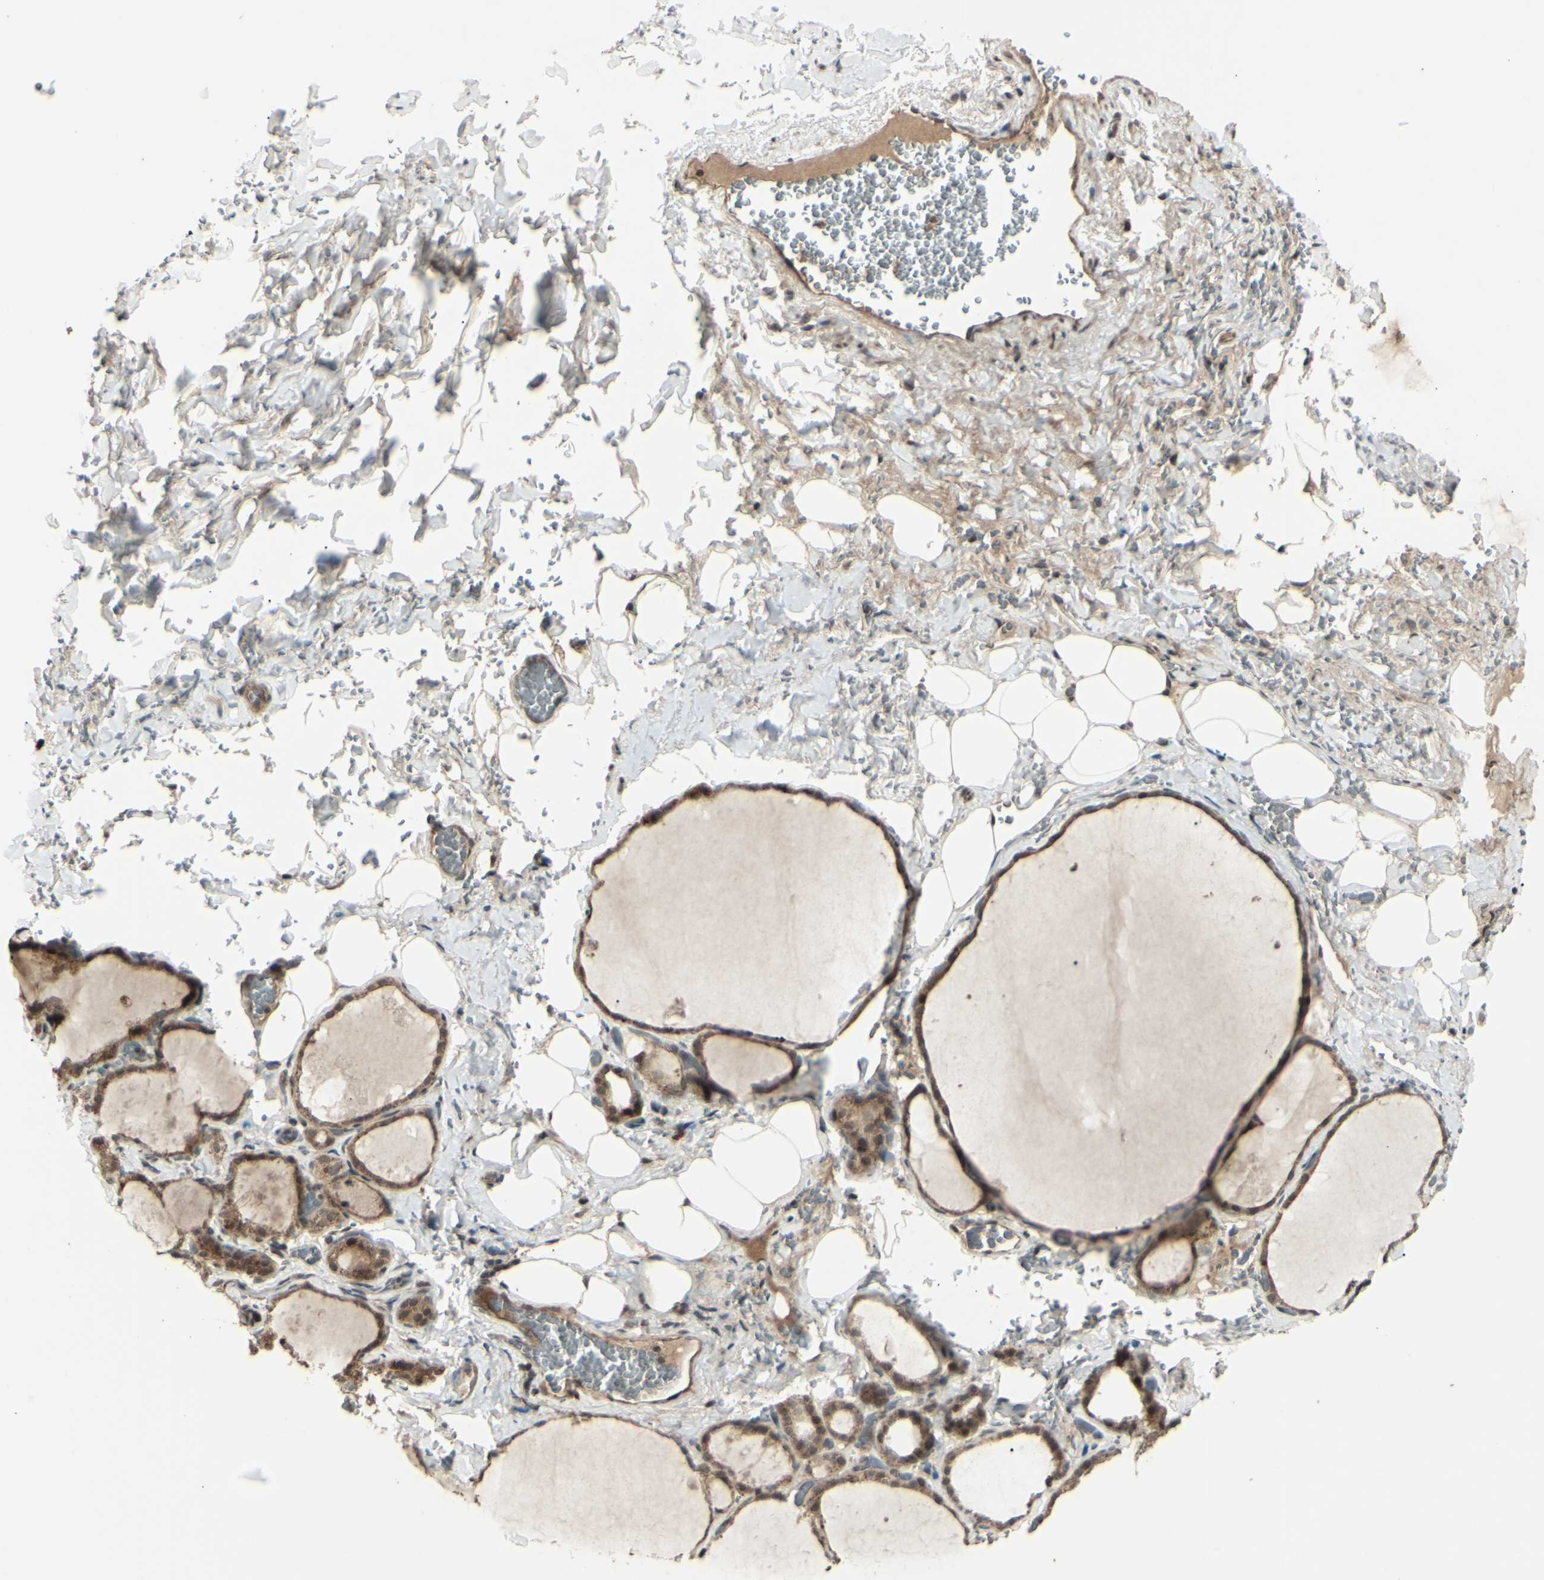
{"staining": {"intensity": "moderate", "quantity": ">75%", "location": "cytoplasmic/membranous,nuclear"}, "tissue": "thyroid gland", "cell_type": "Glandular cells", "image_type": "normal", "snomed": [{"axis": "morphology", "description": "Normal tissue, NOS"}, {"axis": "topography", "description": "Thyroid gland"}], "caption": "Immunohistochemical staining of benign thyroid gland displays medium levels of moderate cytoplasmic/membranous,nuclear positivity in approximately >75% of glandular cells.", "gene": "BLNK", "patient": {"sex": "male", "age": 61}}